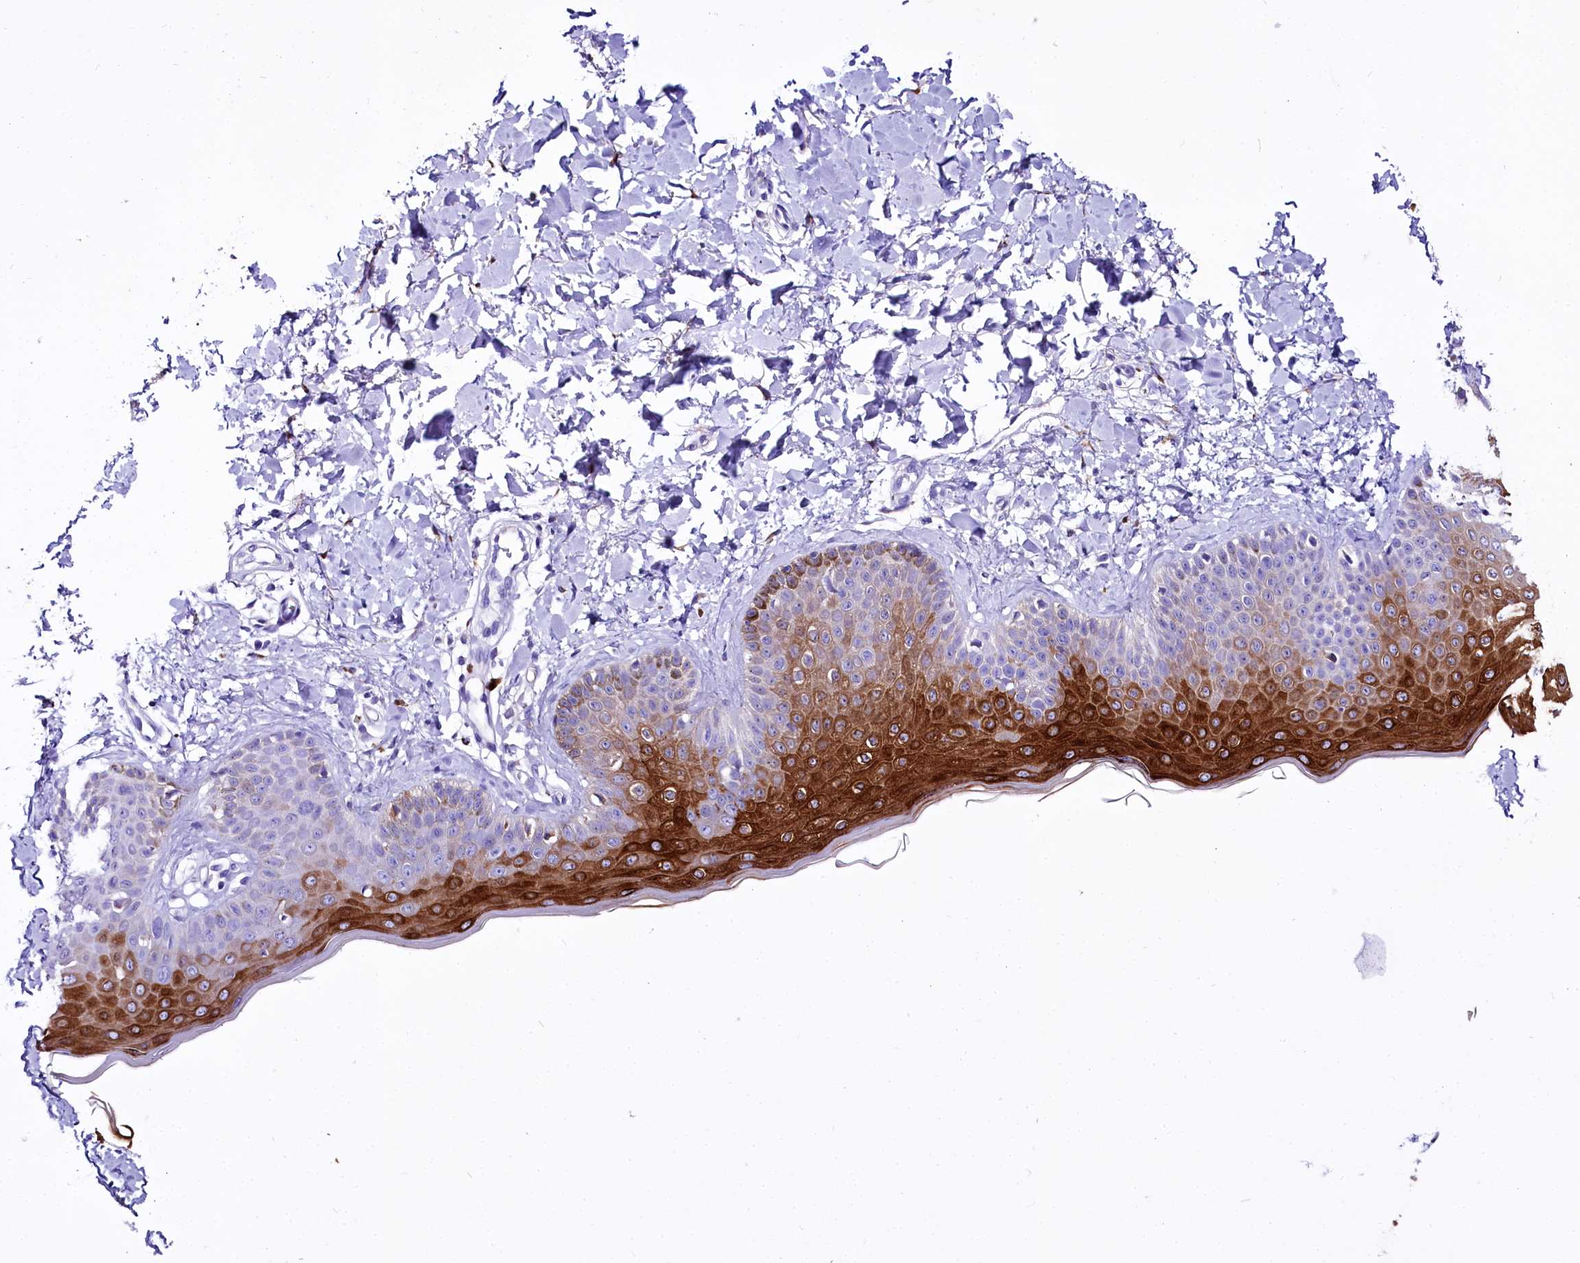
{"staining": {"intensity": "negative", "quantity": "none", "location": "none"}, "tissue": "skin", "cell_type": "Fibroblasts", "image_type": "normal", "snomed": [{"axis": "morphology", "description": "Normal tissue, NOS"}, {"axis": "topography", "description": "Skin"}], "caption": "Image shows no protein expression in fibroblasts of normal skin. (DAB IHC visualized using brightfield microscopy, high magnification).", "gene": "A2ML1", "patient": {"sex": "male", "age": 52}}